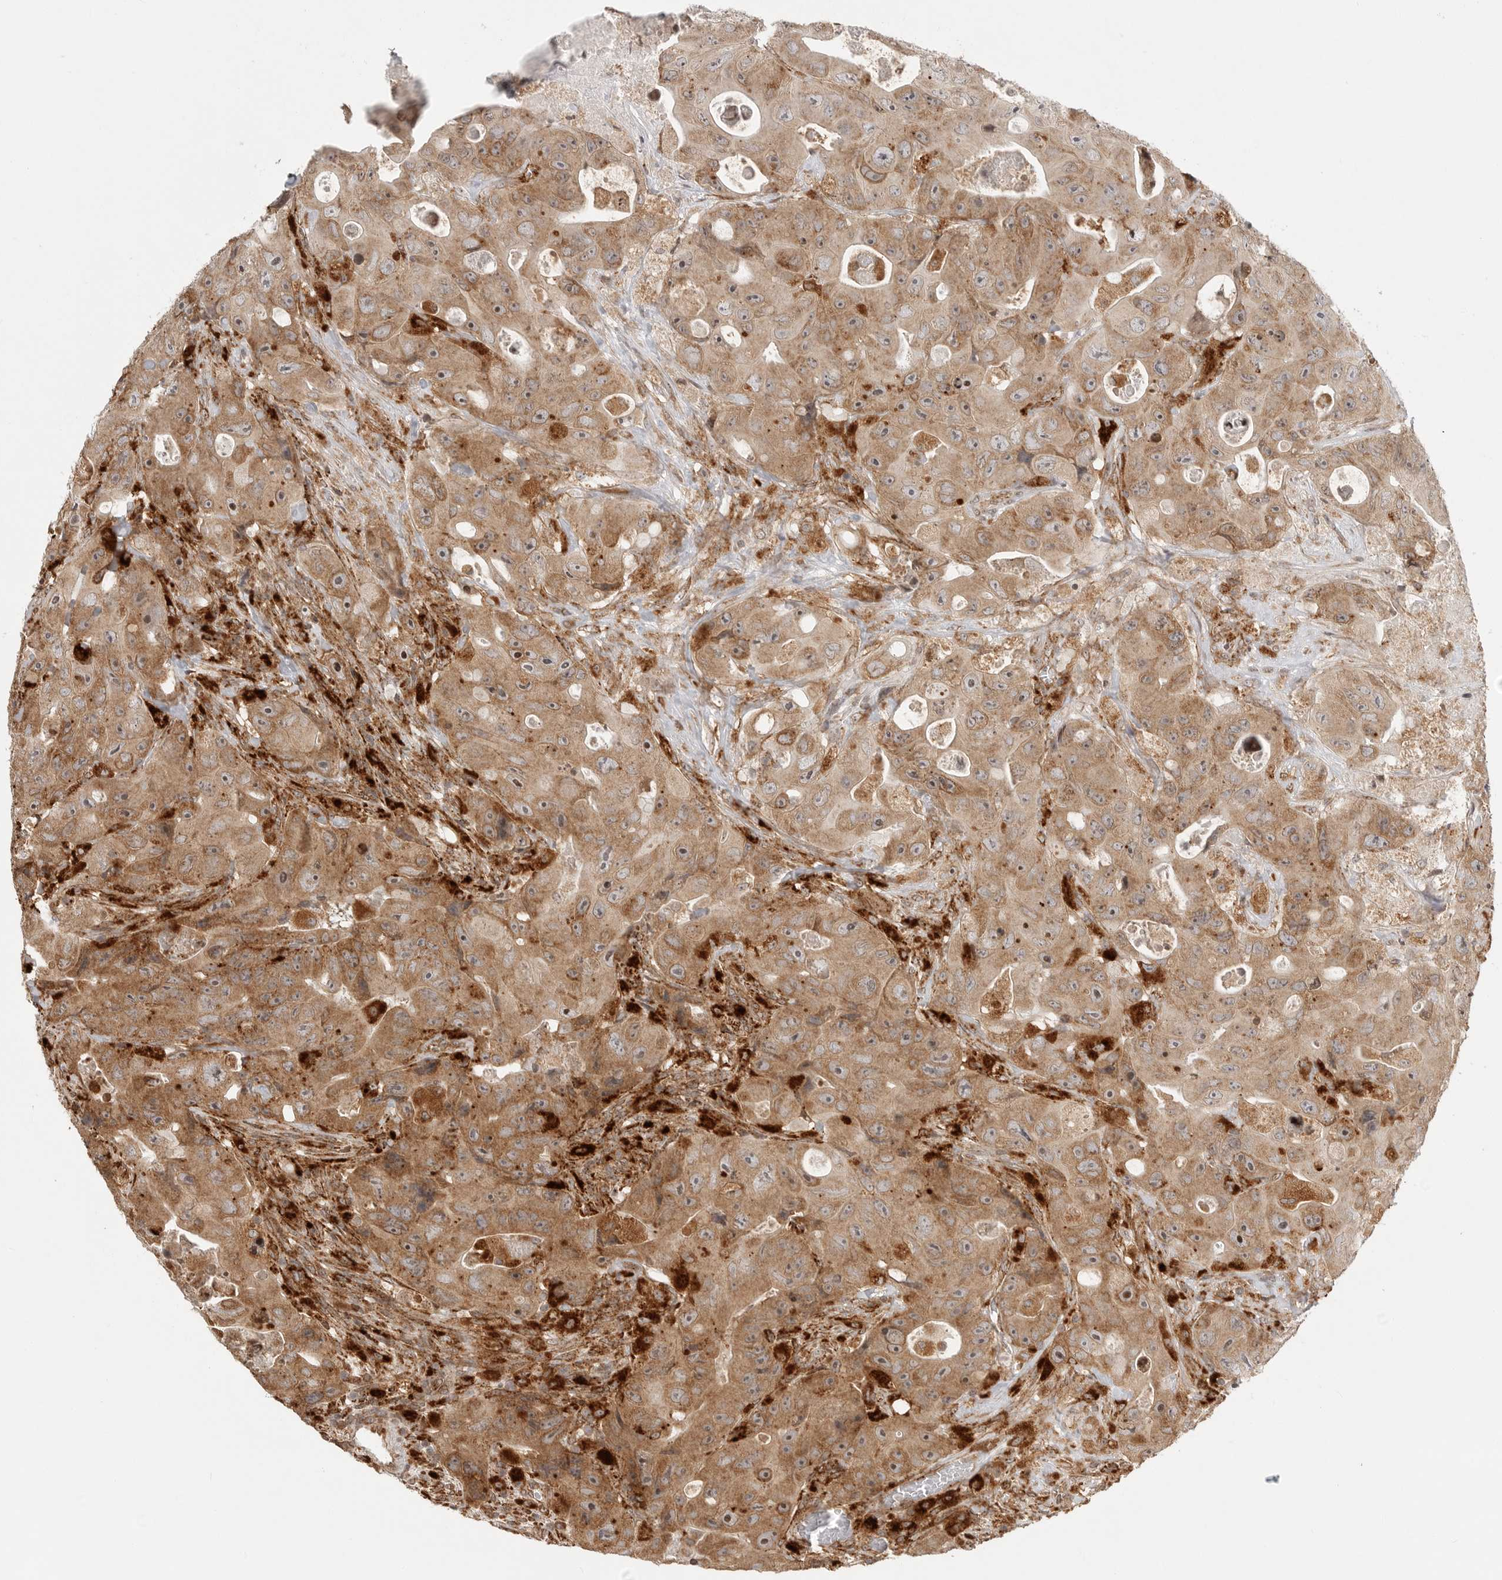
{"staining": {"intensity": "moderate", "quantity": ">75%", "location": "cytoplasmic/membranous"}, "tissue": "colorectal cancer", "cell_type": "Tumor cells", "image_type": "cancer", "snomed": [{"axis": "morphology", "description": "Adenocarcinoma, NOS"}, {"axis": "topography", "description": "Colon"}], "caption": "Protein expression analysis of colorectal cancer (adenocarcinoma) shows moderate cytoplasmic/membranous expression in approximately >75% of tumor cells. The staining was performed using DAB, with brown indicating positive protein expression. Nuclei are stained blue with hematoxylin.", "gene": "IDUA", "patient": {"sex": "female", "age": 46}}